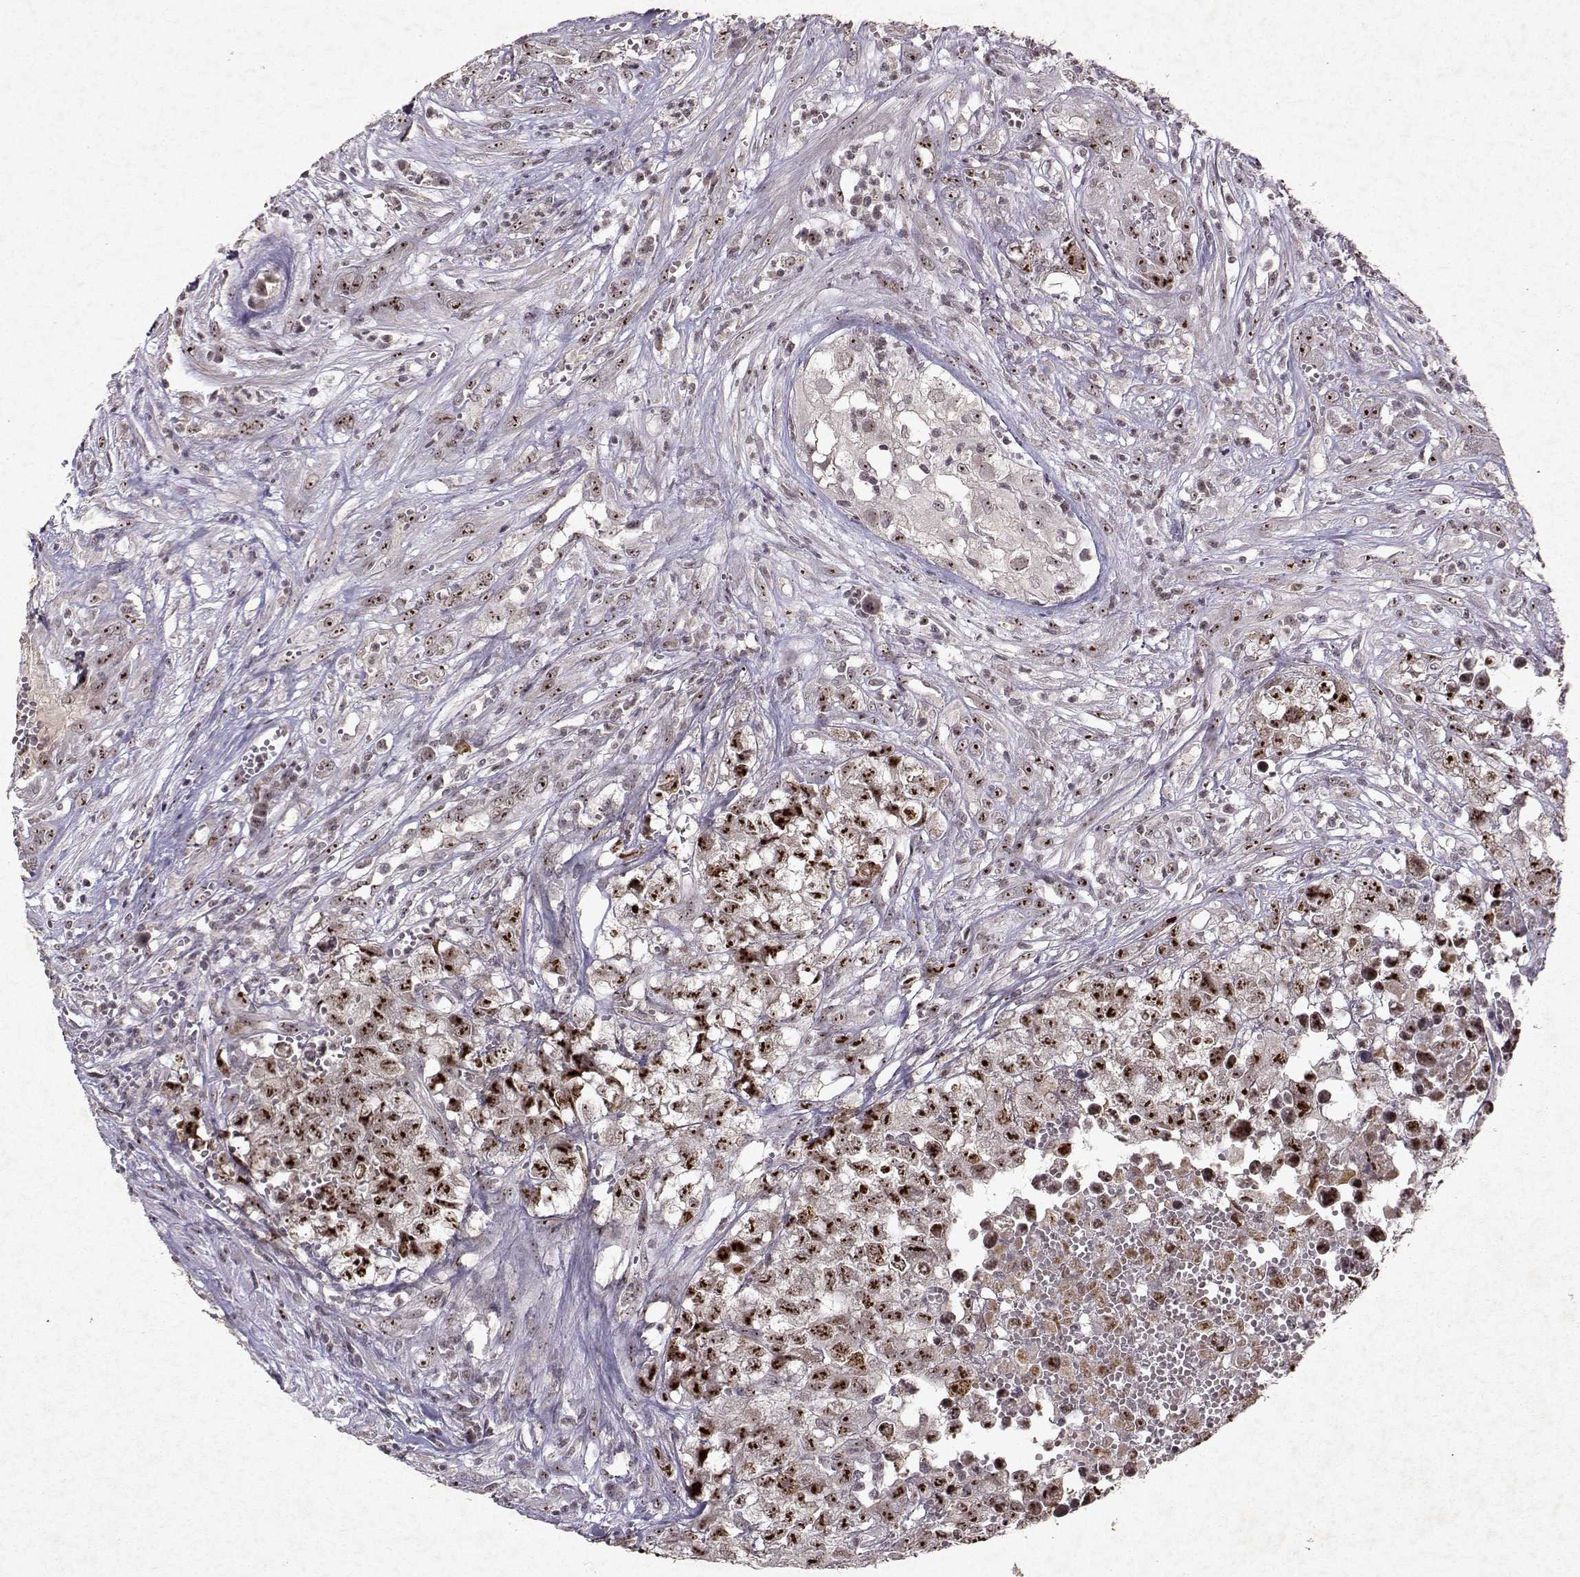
{"staining": {"intensity": "strong", "quantity": ">75%", "location": "nuclear"}, "tissue": "testis cancer", "cell_type": "Tumor cells", "image_type": "cancer", "snomed": [{"axis": "morphology", "description": "Seminoma, NOS"}, {"axis": "morphology", "description": "Carcinoma, Embryonal, NOS"}, {"axis": "topography", "description": "Testis"}], "caption": "Protein expression analysis of seminoma (testis) shows strong nuclear expression in approximately >75% of tumor cells.", "gene": "DDX56", "patient": {"sex": "male", "age": 22}}